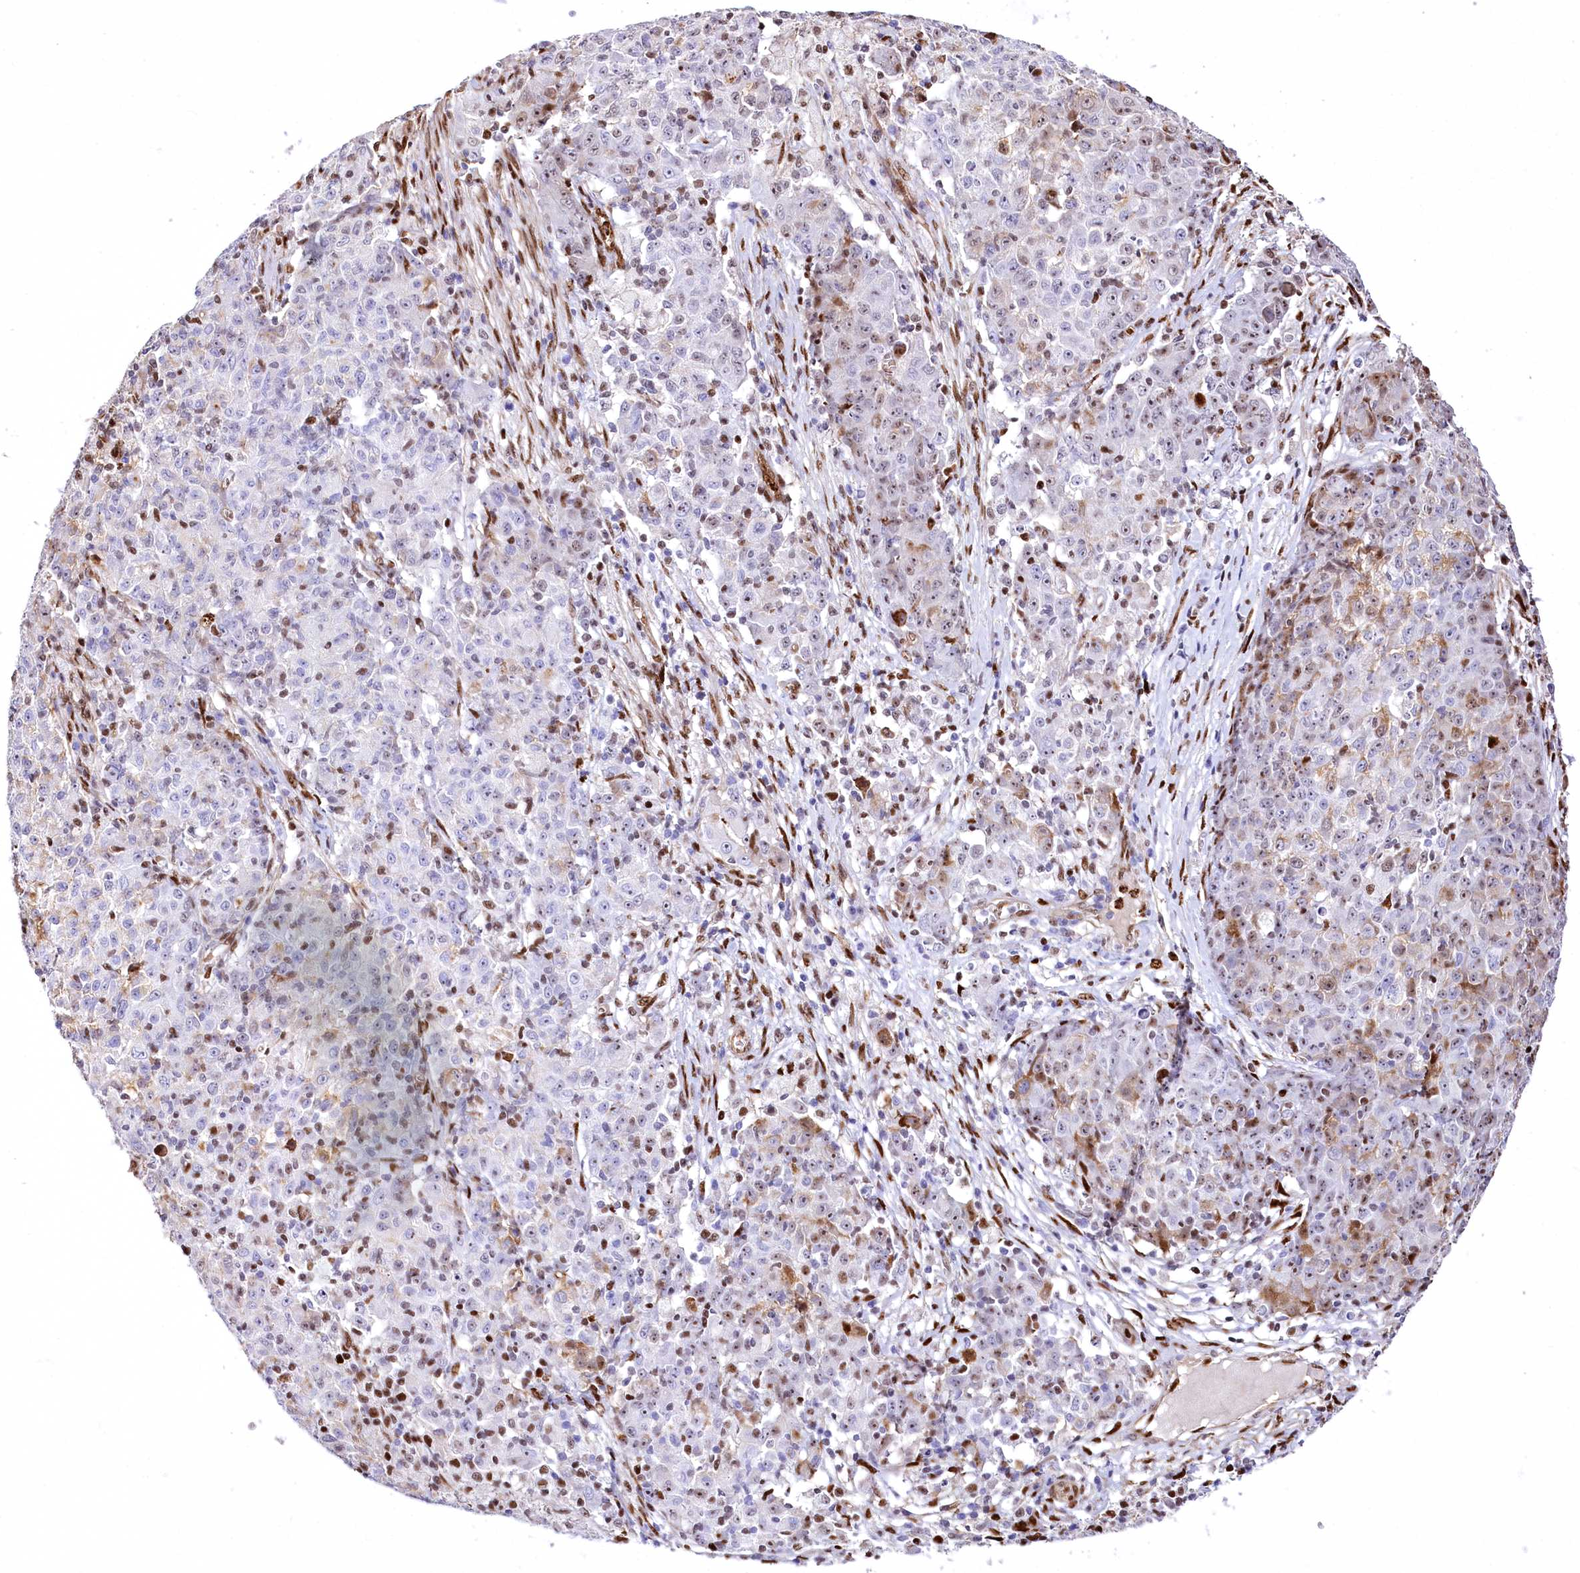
{"staining": {"intensity": "moderate", "quantity": "<25%", "location": "cytoplasmic/membranous,nuclear"}, "tissue": "ovarian cancer", "cell_type": "Tumor cells", "image_type": "cancer", "snomed": [{"axis": "morphology", "description": "Carcinoma, endometroid"}, {"axis": "topography", "description": "Ovary"}], "caption": "Protein expression analysis of human endometroid carcinoma (ovarian) reveals moderate cytoplasmic/membranous and nuclear expression in approximately <25% of tumor cells. The protein is stained brown, and the nuclei are stained in blue (DAB (3,3'-diaminobenzidine) IHC with brightfield microscopy, high magnification).", "gene": "PTMS", "patient": {"sex": "female", "age": 42}}